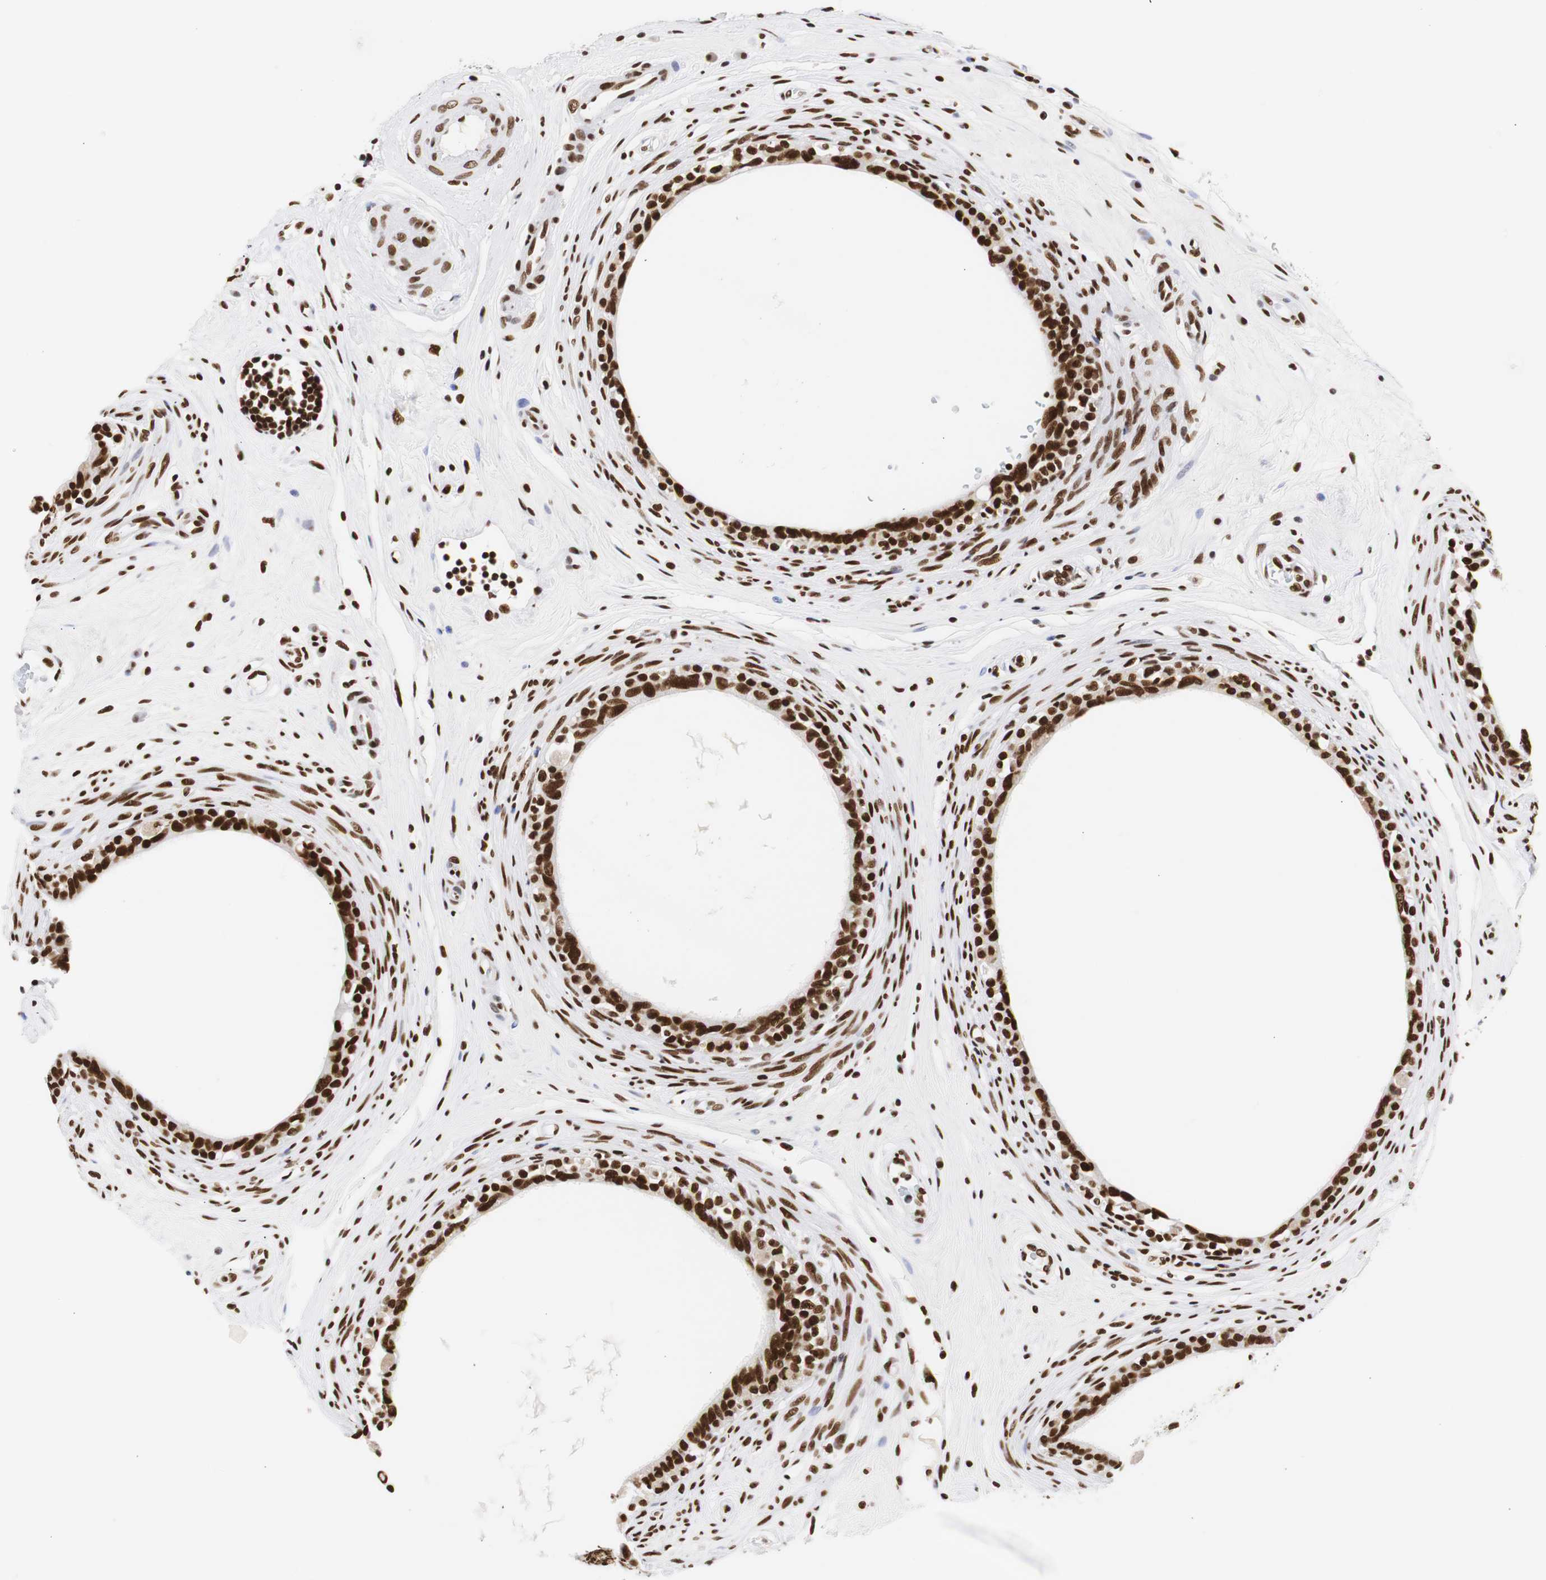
{"staining": {"intensity": "strong", "quantity": ">75%", "location": "nuclear"}, "tissue": "epididymis", "cell_type": "Glandular cells", "image_type": "normal", "snomed": [{"axis": "morphology", "description": "Normal tissue, NOS"}, {"axis": "morphology", "description": "Inflammation, NOS"}, {"axis": "topography", "description": "Epididymis"}], "caption": "The image exhibits immunohistochemical staining of unremarkable epididymis. There is strong nuclear staining is present in about >75% of glandular cells.", "gene": "HNRNPH2", "patient": {"sex": "male", "age": 84}}